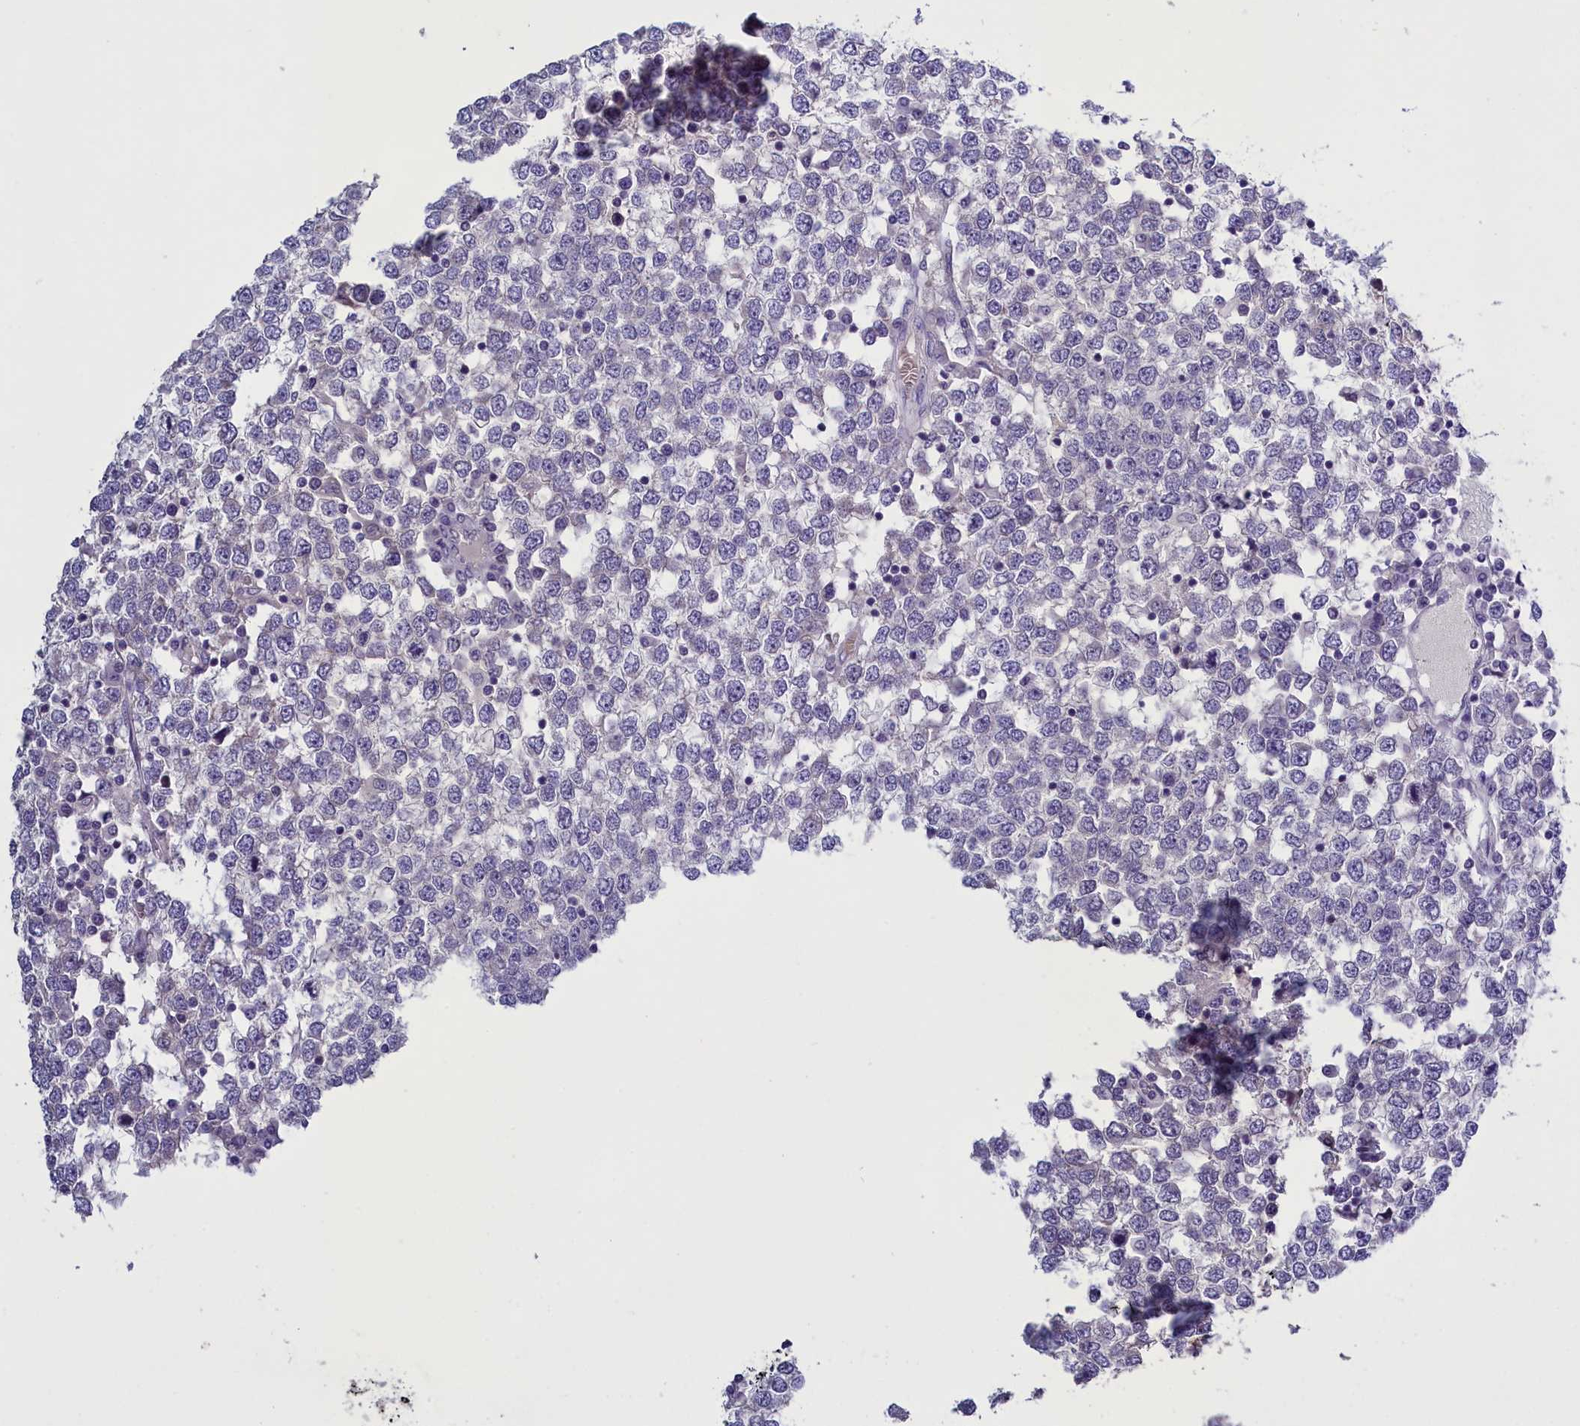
{"staining": {"intensity": "negative", "quantity": "none", "location": "none"}, "tissue": "testis cancer", "cell_type": "Tumor cells", "image_type": "cancer", "snomed": [{"axis": "morphology", "description": "Seminoma, NOS"}, {"axis": "topography", "description": "Testis"}], "caption": "High power microscopy image of an immunohistochemistry (IHC) histopathology image of testis seminoma, revealing no significant expression in tumor cells.", "gene": "ENPP6", "patient": {"sex": "male", "age": 65}}